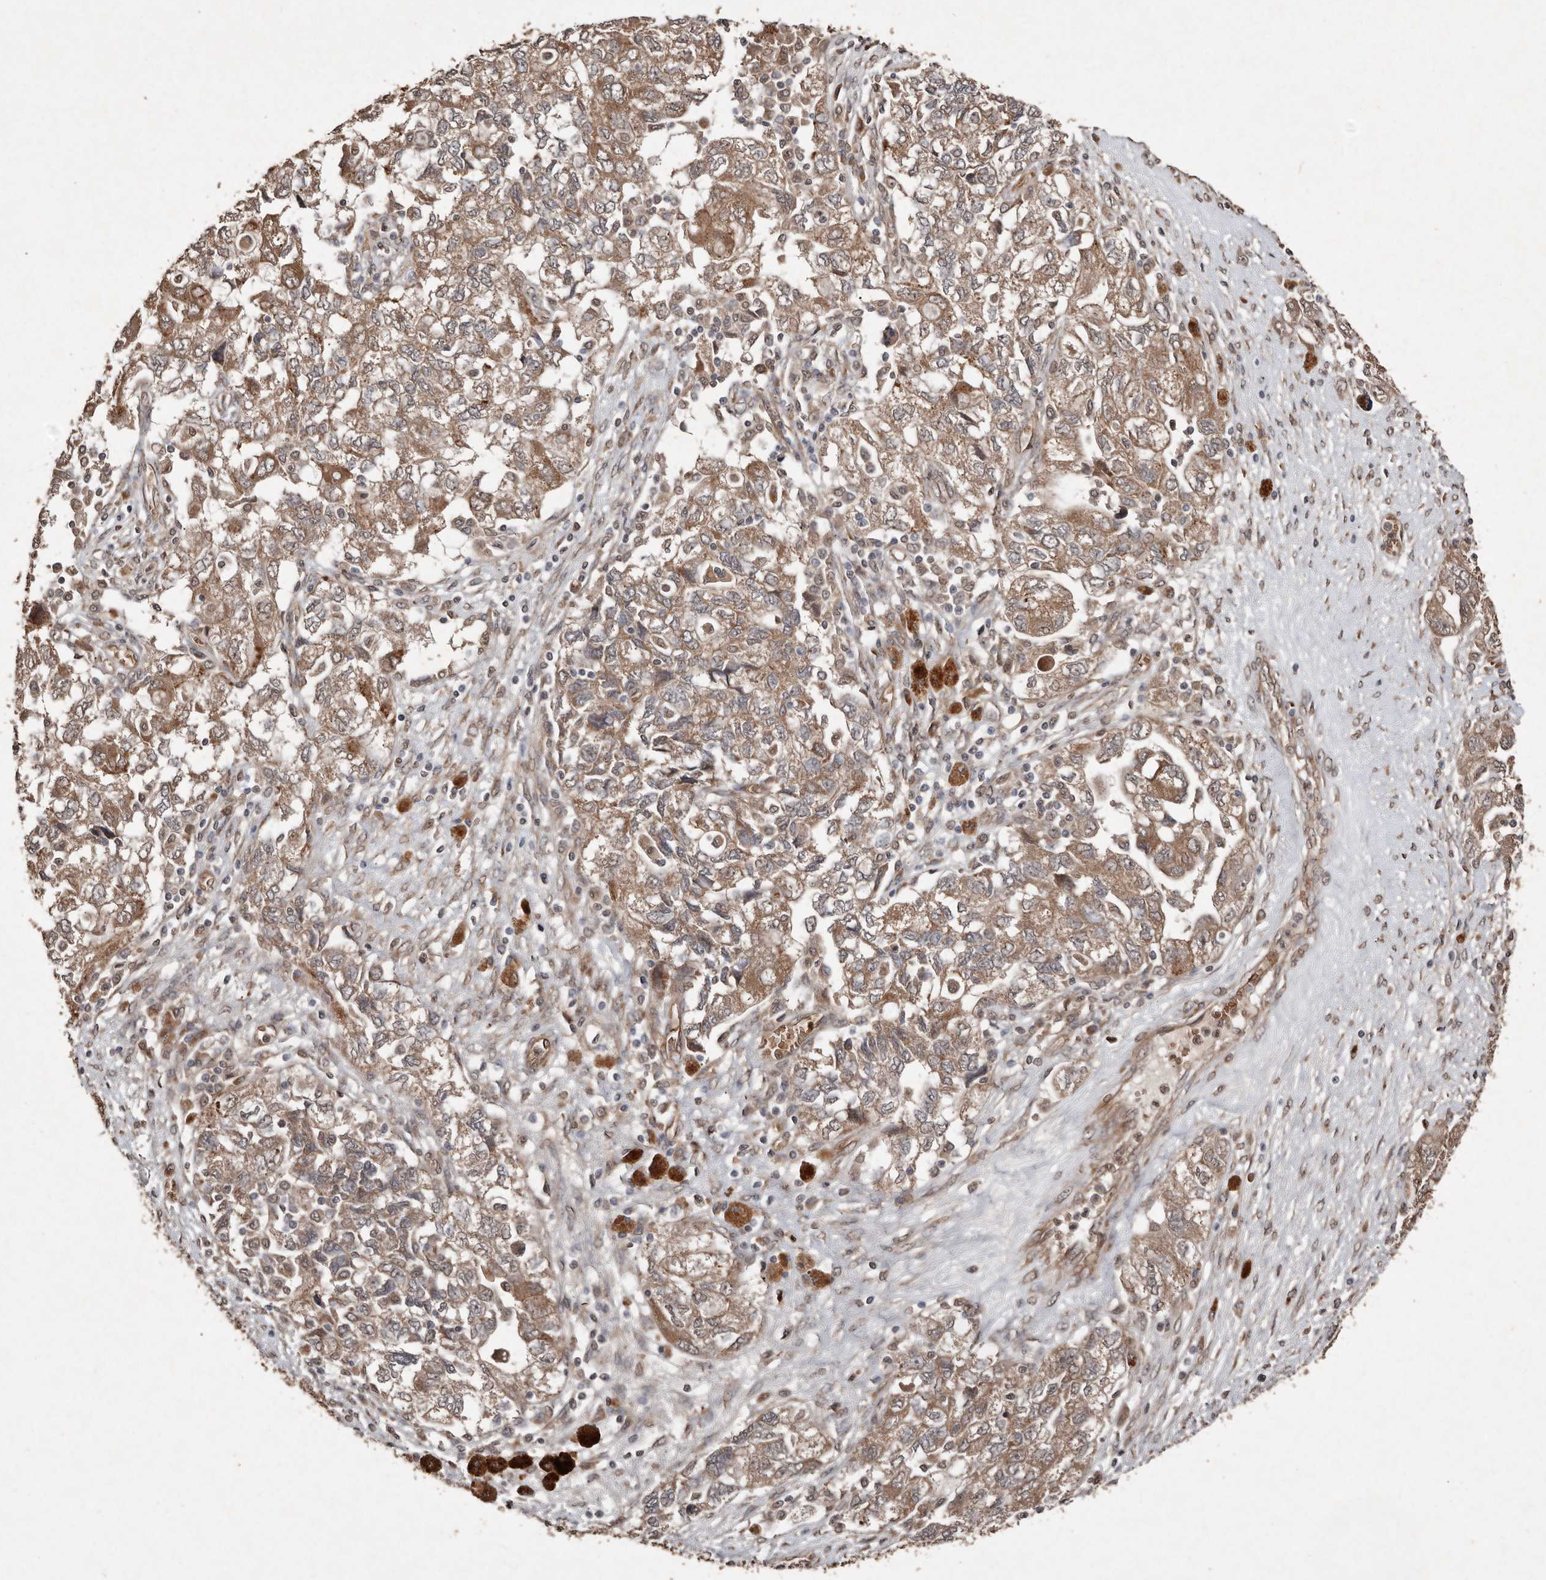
{"staining": {"intensity": "moderate", "quantity": ">75%", "location": "cytoplasmic/membranous"}, "tissue": "ovarian cancer", "cell_type": "Tumor cells", "image_type": "cancer", "snomed": [{"axis": "morphology", "description": "Carcinoma, NOS"}, {"axis": "morphology", "description": "Cystadenocarcinoma, serous, NOS"}, {"axis": "topography", "description": "Ovary"}], "caption": "Serous cystadenocarcinoma (ovarian) stained with DAB (3,3'-diaminobenzidine) IHC reveals medium levels of moderate cytoplasmic/membranous staining in approximately >75% of tumor cells.", "gene": "DIP2C", "patient": {"sex": "female", "age": 69}}